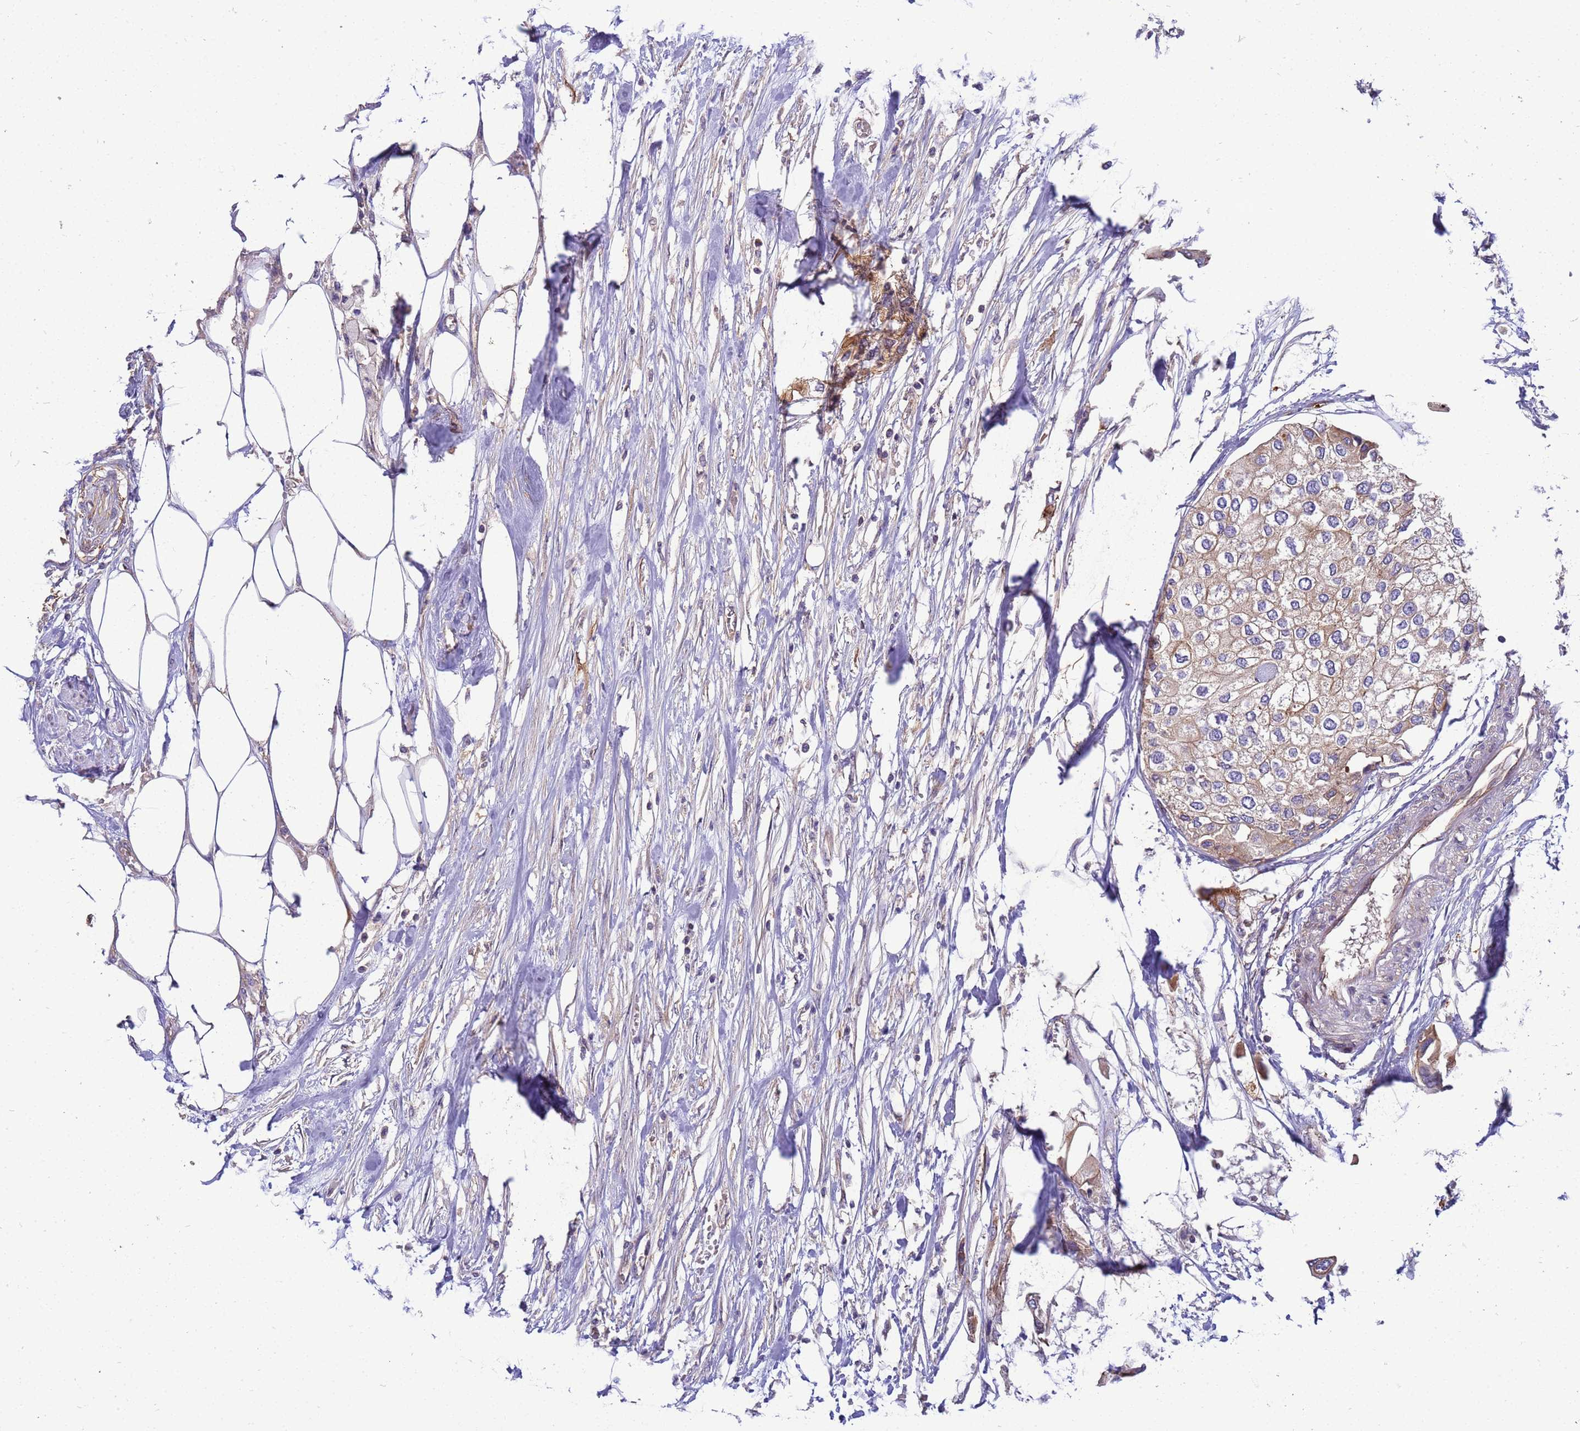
{"staining": {"intensity": "strong", "quantity": ">75%", "location": "cytoplasmic/membranous"}, "tissue": "urothelial cancer", "cell_type": "Tumor cells", "image_type": "cancer", "snomed": [{"axis": "morphology", "description": "Urothelial carcinoma, High grade"}, {"axis": "topography", "description": "Urinary bladder"}], "caption": "There is high levels of strong cytoplasmic/membranous staining in tumor cells of high-grade urothelial carcinoma, as demonstrated by immunohistochemical staining (brown color).", "gene": "SMCO3", "patient": {"sex": "male", "age": 64}}